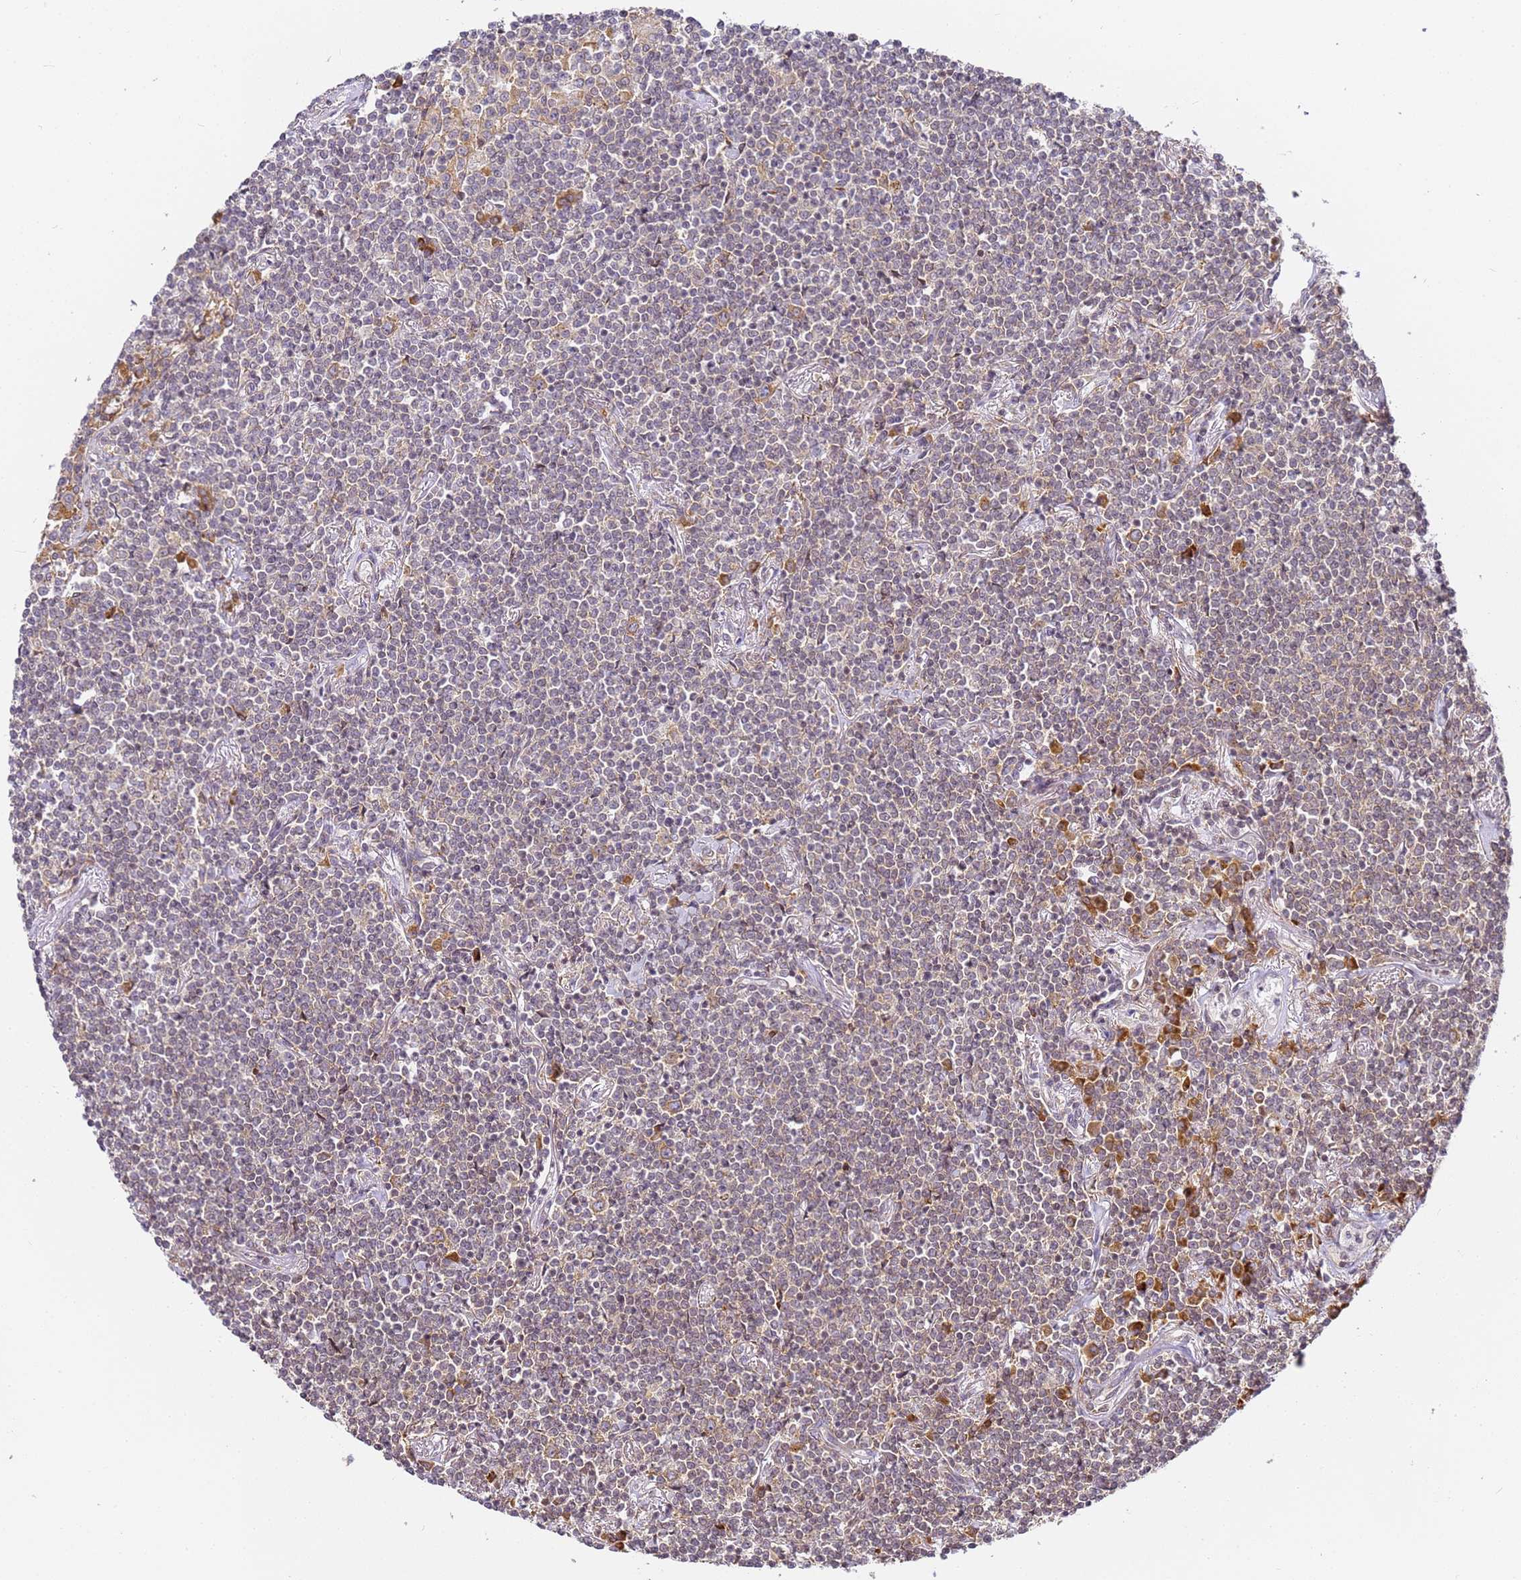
{"staining": {"intensity": "negative", "quantity": "none", "location": "none"}, "tissue": "lymphoma", "cell_type": "Tumor cells", "image_type": "cancer", "snomed": [{"axis": "morphology", "description": "Malignant lymphoma, non-Hodgkin's type, Low grade"}, {"axis": "topography", "description": "Lung"}], "caption": "Low-grade malignant lymphoma, non-Hodgkin's type stained for a protein using IHC reveals no expression tumor cells.", "gene": "RPL13A", "patient": {"sex": "female", "age": 71}}